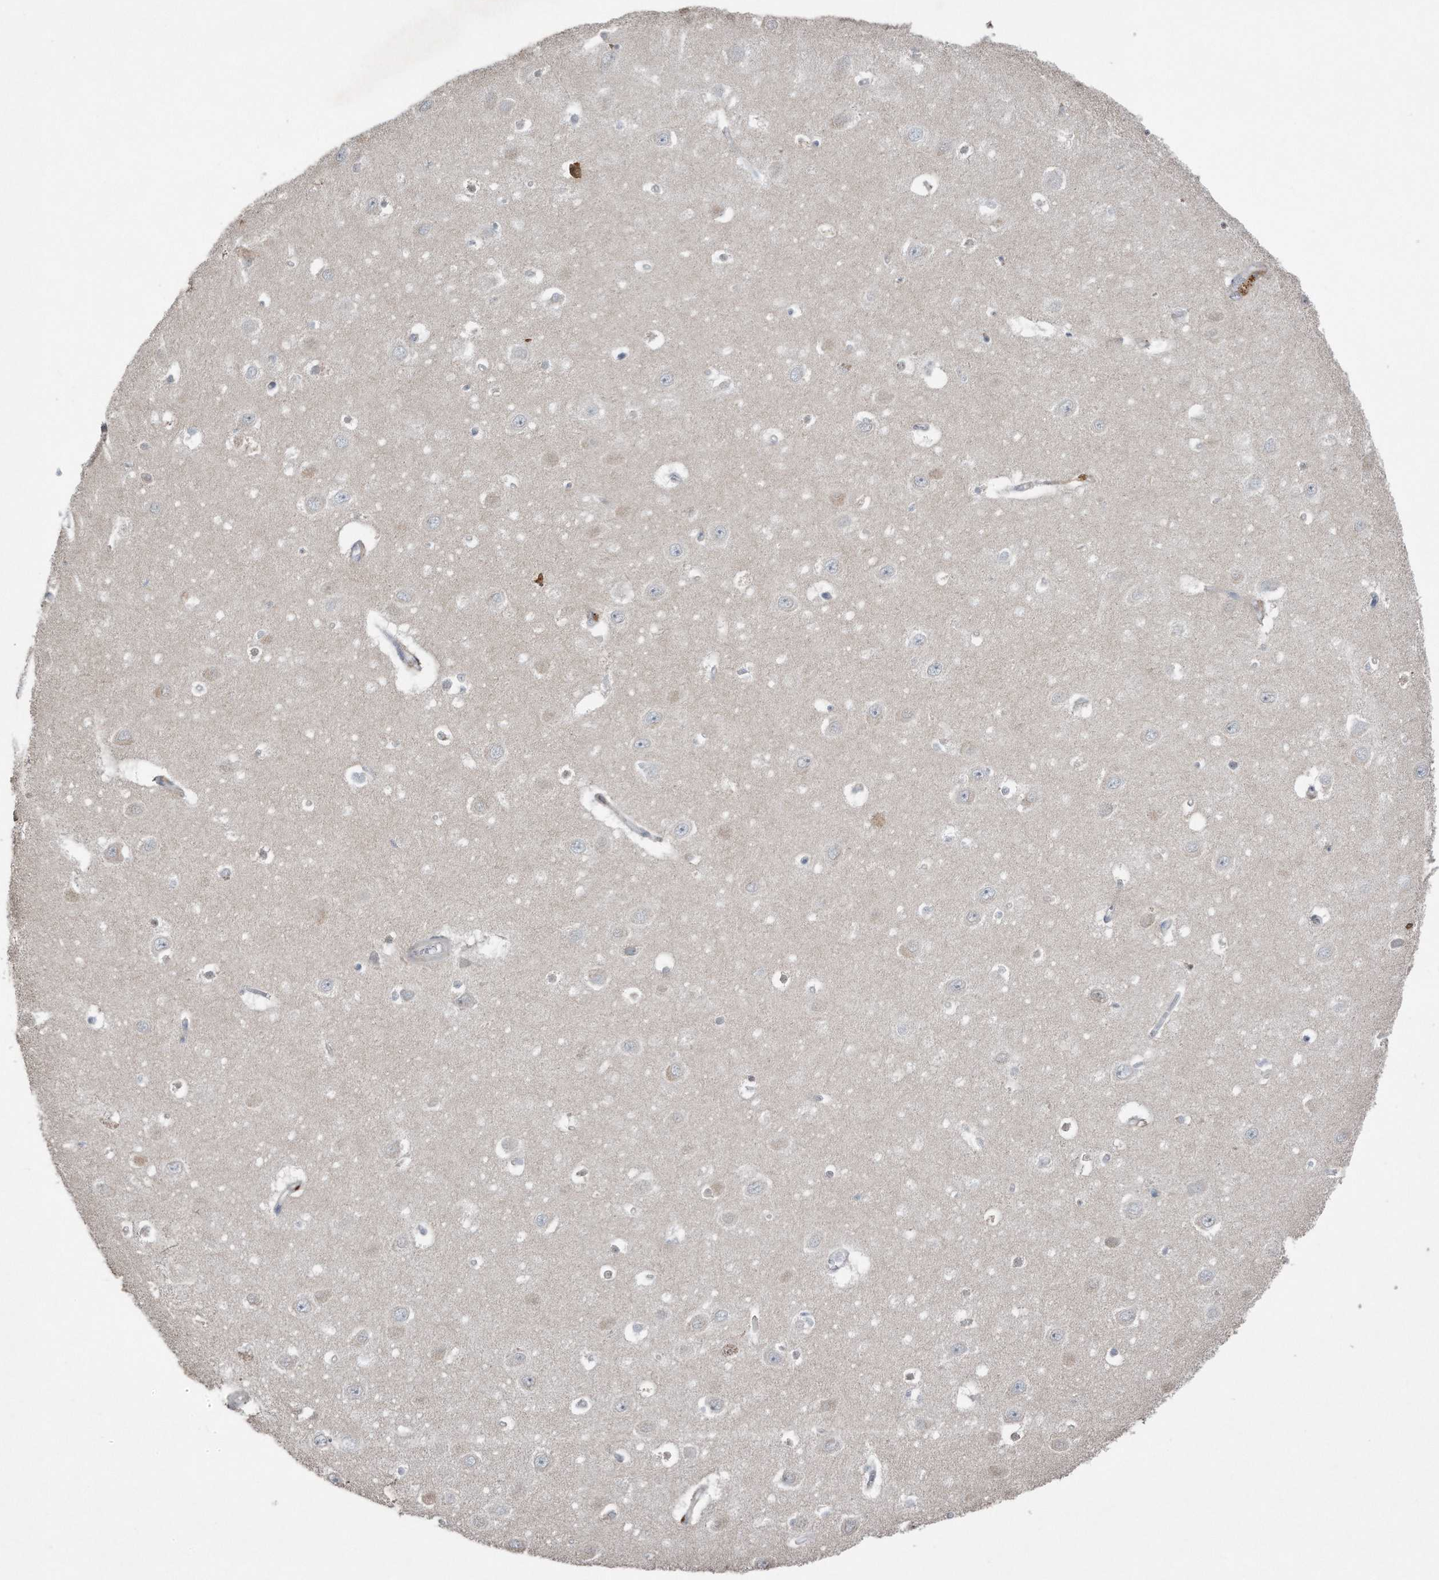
{"staining": {"intensity": "negative", "quantity": "none", "location": "none"}, "tissue": "hippocampus", "cell_type": "Glial cells", "image_type": "normal", "snomed": [{"axis": "morphology", "description": "Normal tissue, NOS"}, {"axis": "topography", "description": "Hippocampus"}], "caption": "Glial cells show no significant staining in benign hippocampus. (Brightfield microscopy of DAB immunohistochemistry (IHC) at high magnification).", "gene": "ZNF772", "patient": {"sex": "female", "age": 64}}